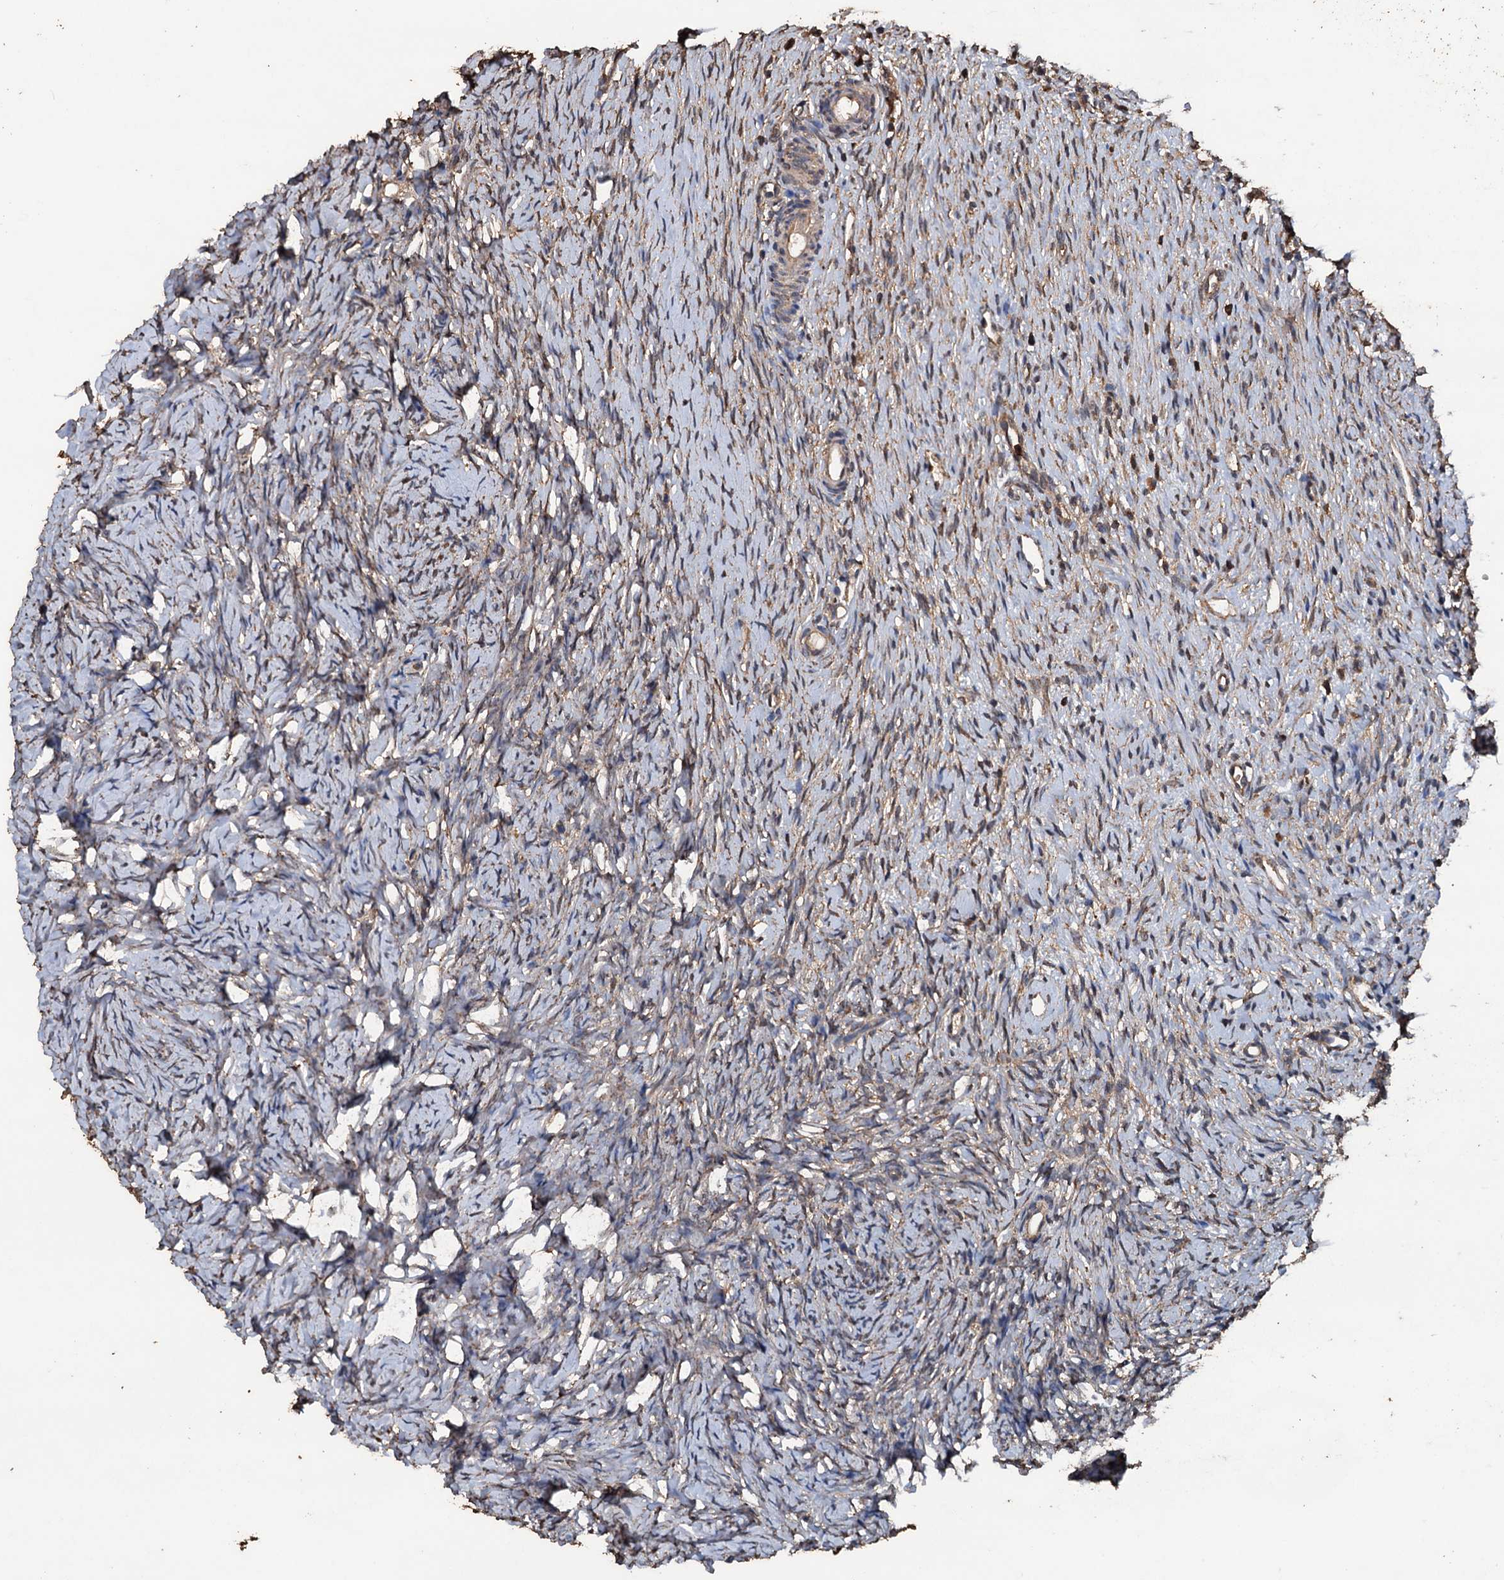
{"staining": {"intensity": "weak", "quantity": "25%-75%", "location": "cytoplasmic/membranous"}, "tissue": "ovary", "cell_type": "Ovarian stroma cells", "image_type": "normal", "snomed": [{"axis": "morphology", "description": "Normal tissue, NOS"}, {"axis": "topography", "description": "Ovary"}], "caption": "Weak cytoplasmic/membranous staining for a protein is appreciated in approximately 25%-75% of ovarian stroma cells of unremarkable ovary using immunohistochemistry.", "gene": "PSMD9", "patient": {"sex": "female", "age": 51}}